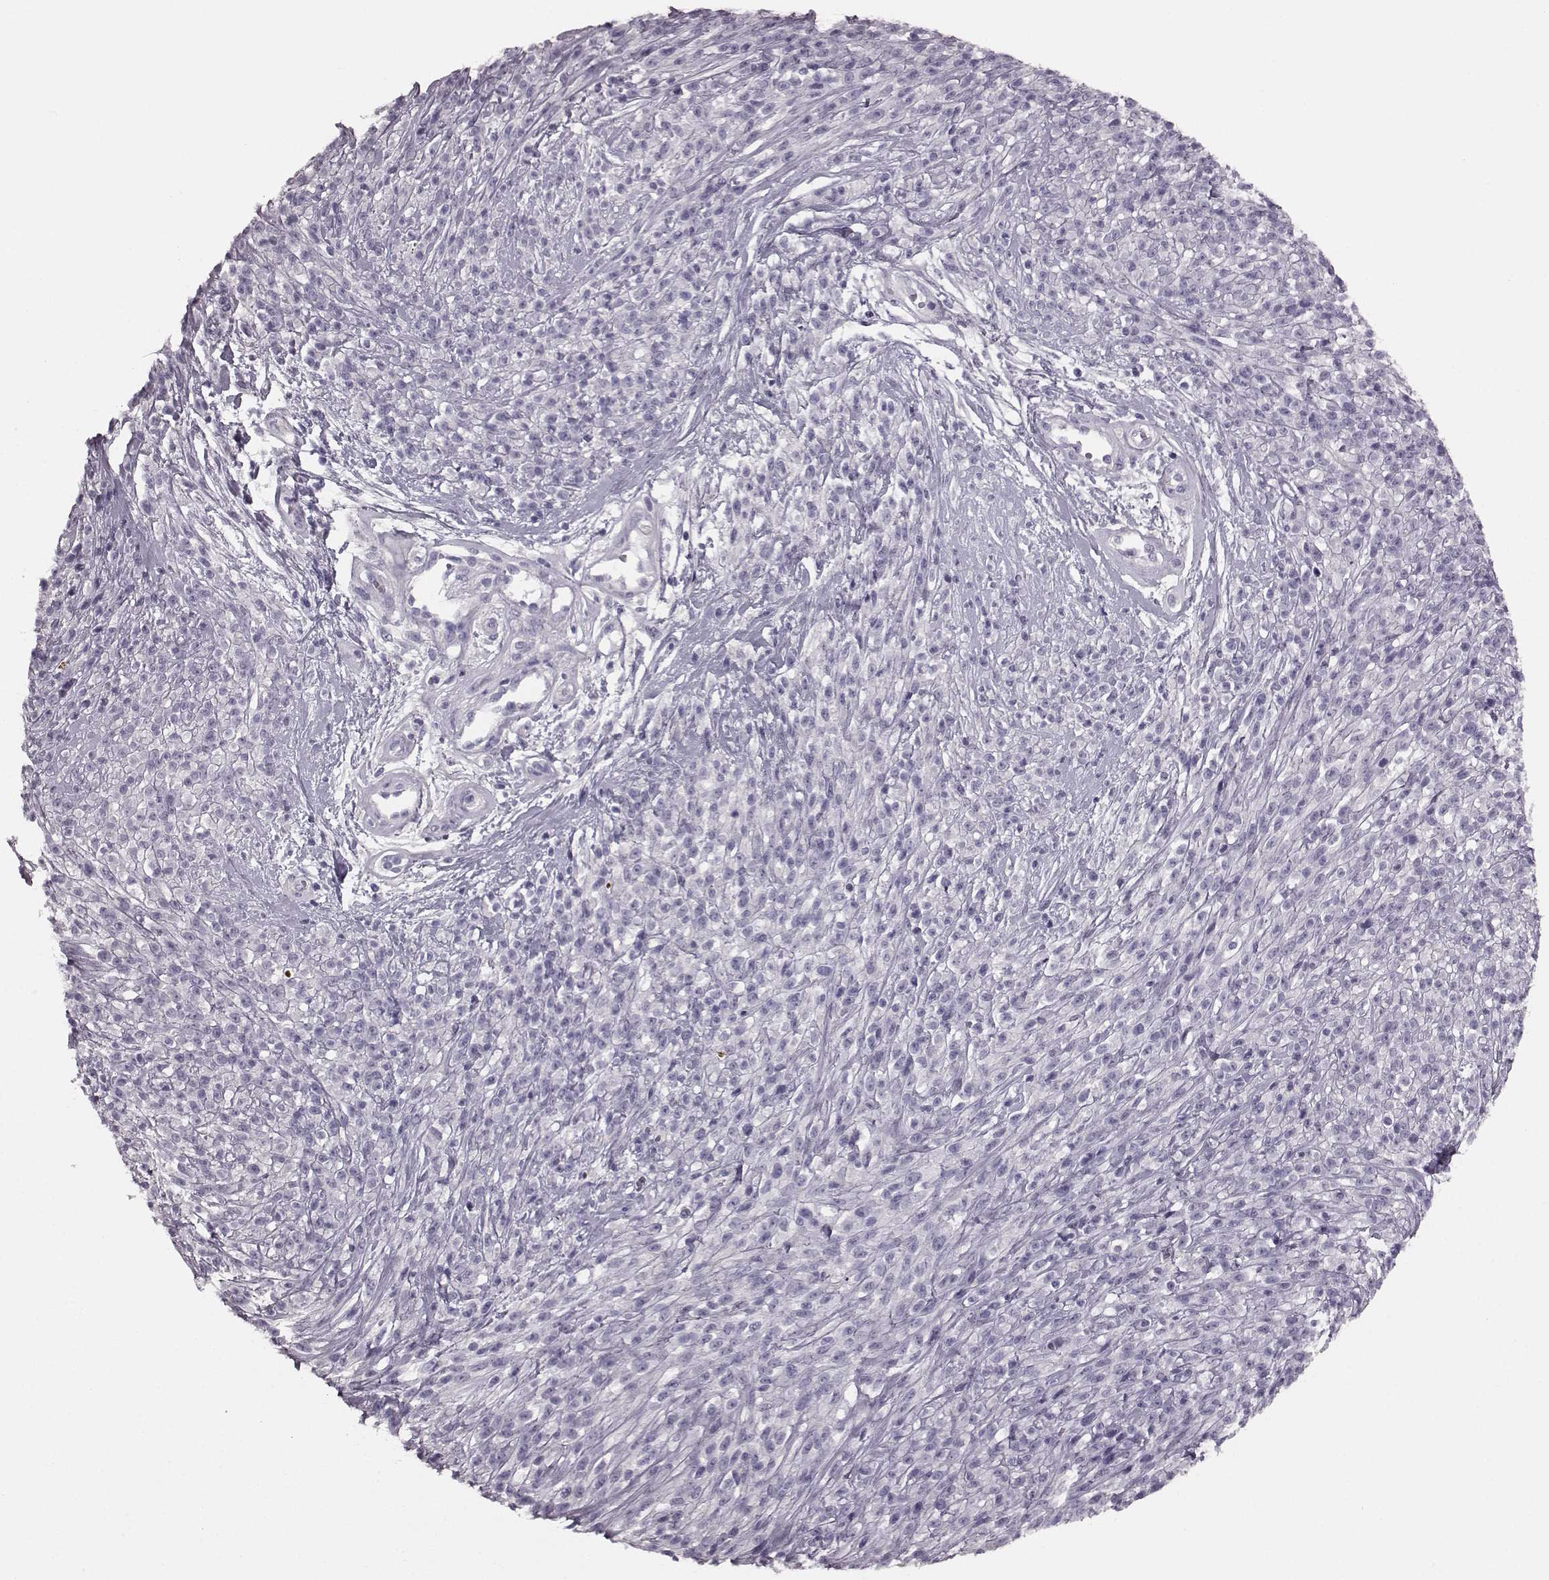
{"staining": {"intensity": "negative", "quantity": "none", "location": "none"}, "tissue": "melanoma", "cell_type": "Tumor cells", "image_type": "cancer", "snomed": [{"axis": "morphology", "description": "Malignant melanoma, NOS"}, {"axis": "topography", "description": "Skin"}, {"axis": "topography", "description": "Skin of trunk"}], "caption": "A high-resolution micrograph shows IHC staining of melanoma, which shows no significant positivity in tumor cells.", "gene": "SNTG1", "patient": {"sex": "male", "age": 74}}